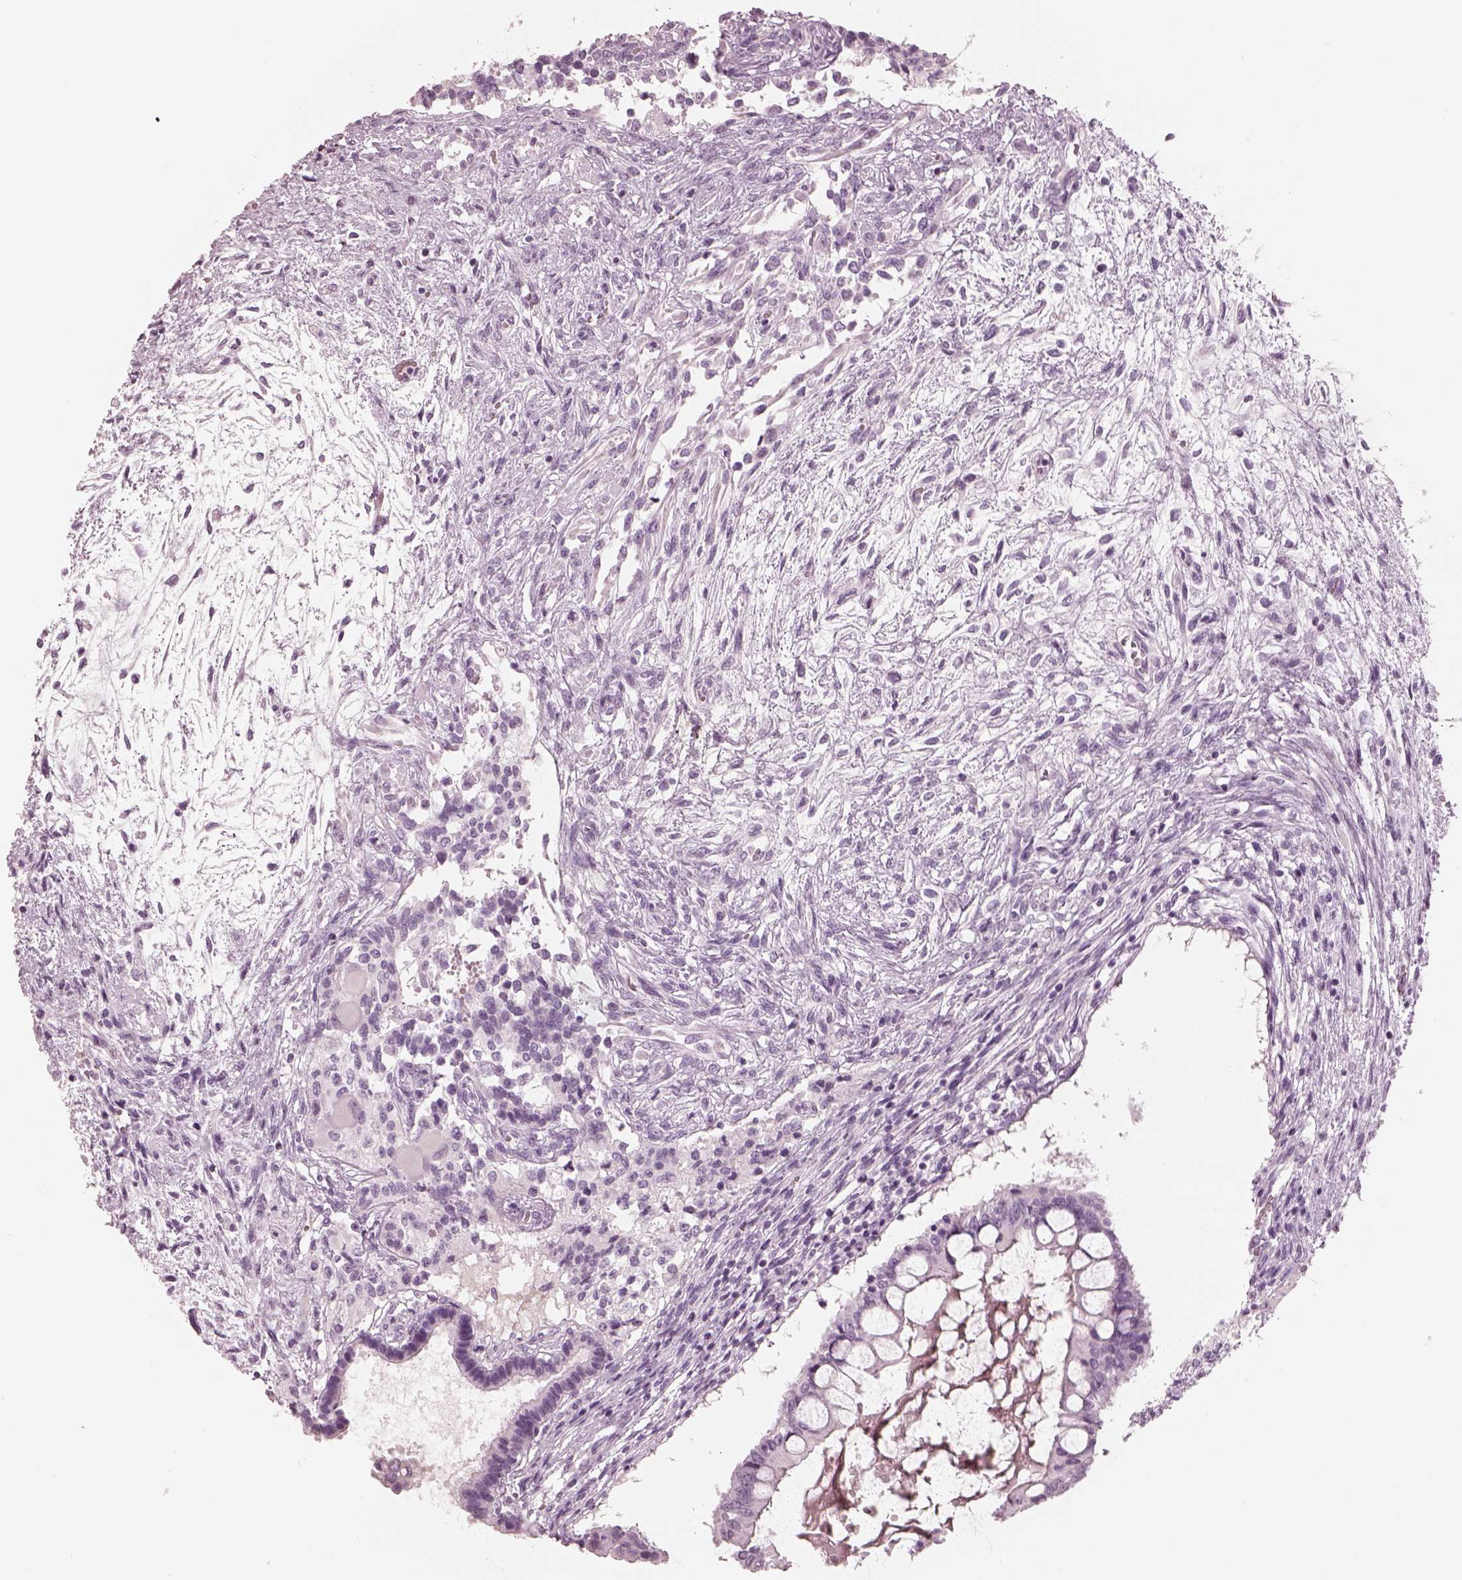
{"staining": {"intensity": "negative", "quantity": "none", "location": "none"}, "tissue": "testis cancer", "cell_type": "Tumor cells", "image_type": "cancer", "snomed": [{"axis": "morphology", "description": "Carcinoma, Embryonal, NOS"}, {"axis": "topography", "description": "Testis"}], "caption": "The IHC micrograph has no significant staining in tumor cells of testis cancer (embryonal carcinoma) tissue.", "gene": "CSH1", "patient": {"sex": "male", "age": 37}}